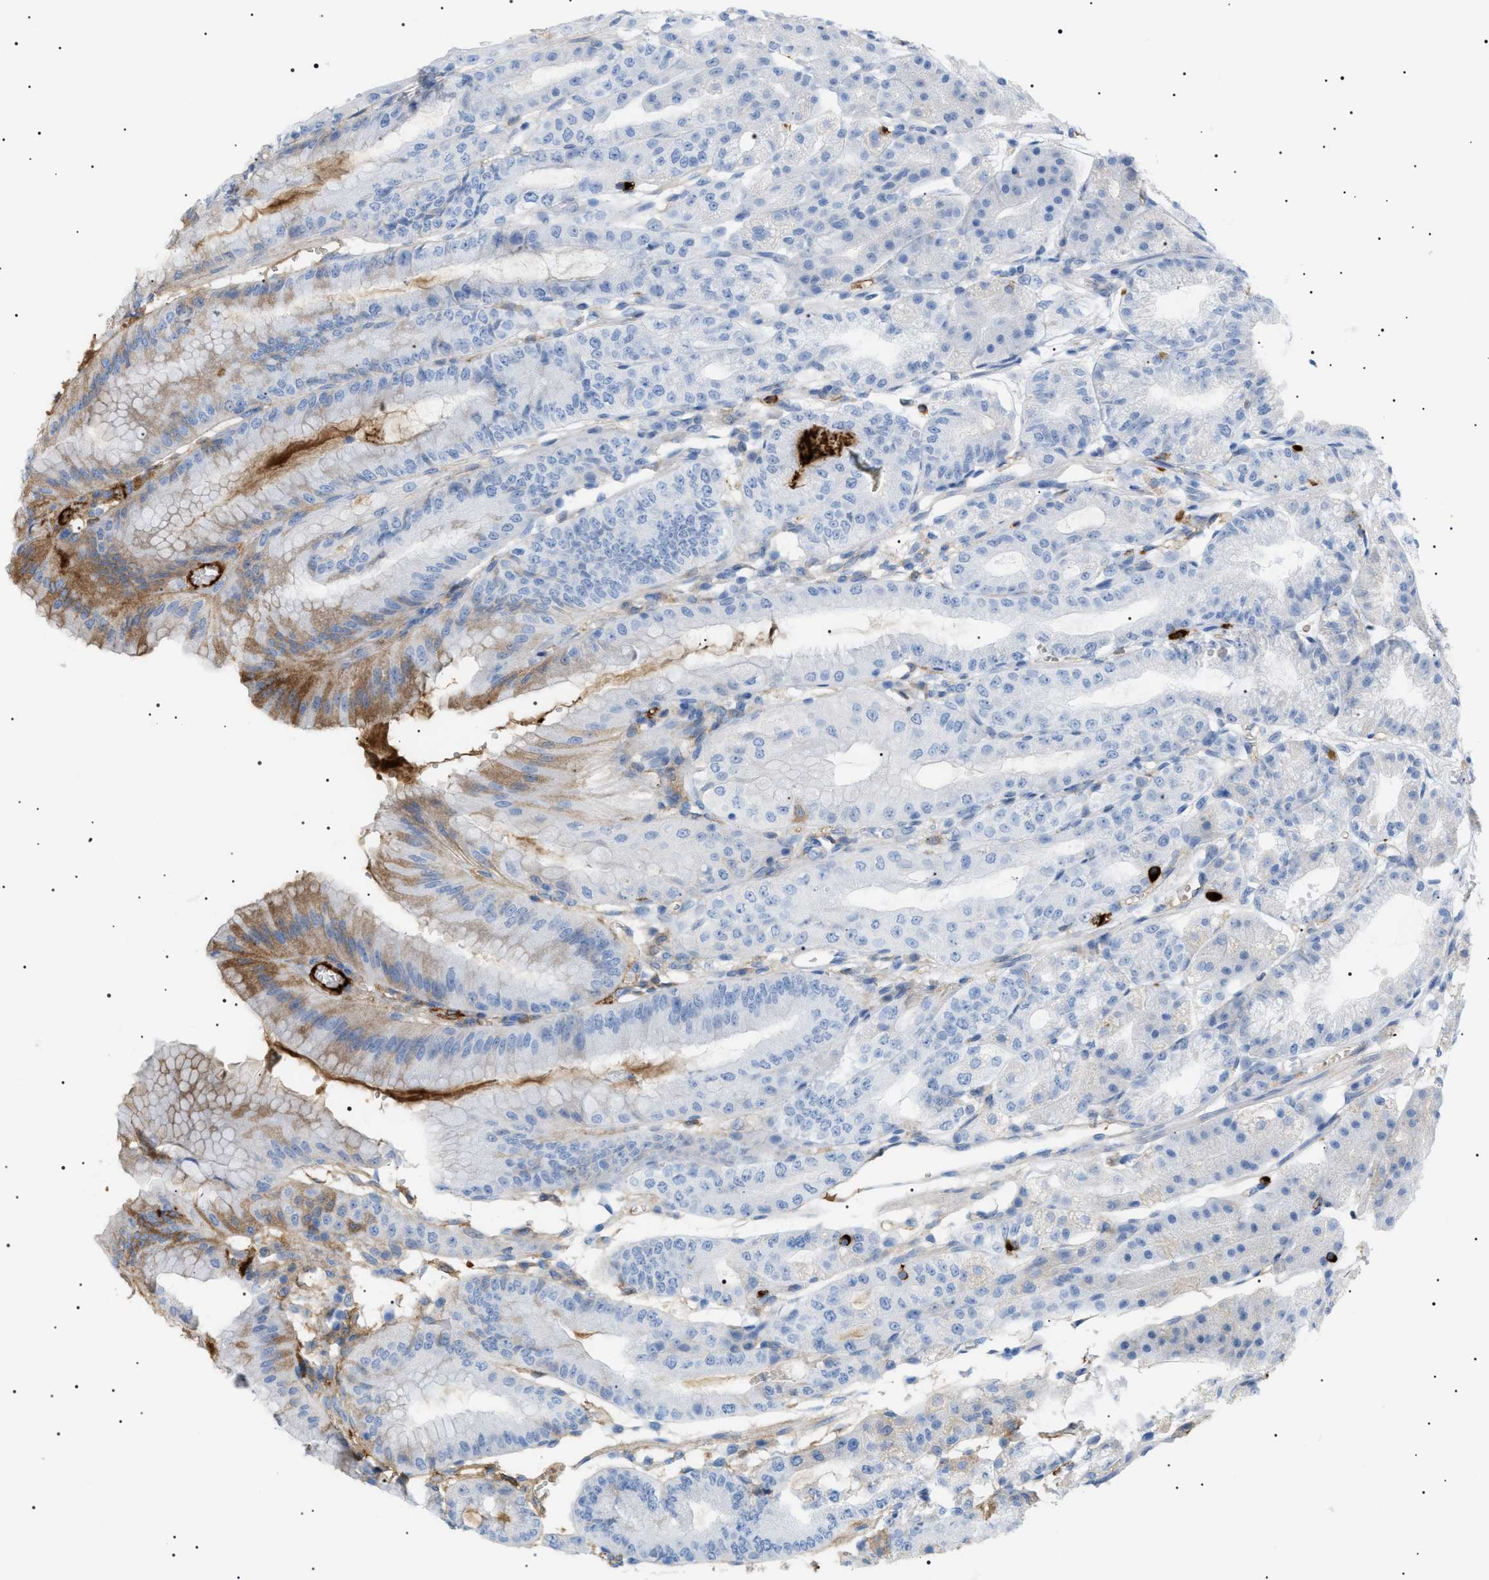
{"staining": {"intensity": "weak", "quantity": "<25%", "location": "cytoplasmic/membranous"}, "tissue": "stomach", "cell_type": "Glandular cells", "image_type": "normal", "snomed": [{"axis": "morphology", "description": "Normal tissue, NOS"}, {"axis": "topography", "description": "Stomach, lower"}], "caption": "This is an IHC histopathology image of benign stomach. There is no staining in glandular cells.", "gene": "LPA", "patient": {"sex": "male", "age": 71}}